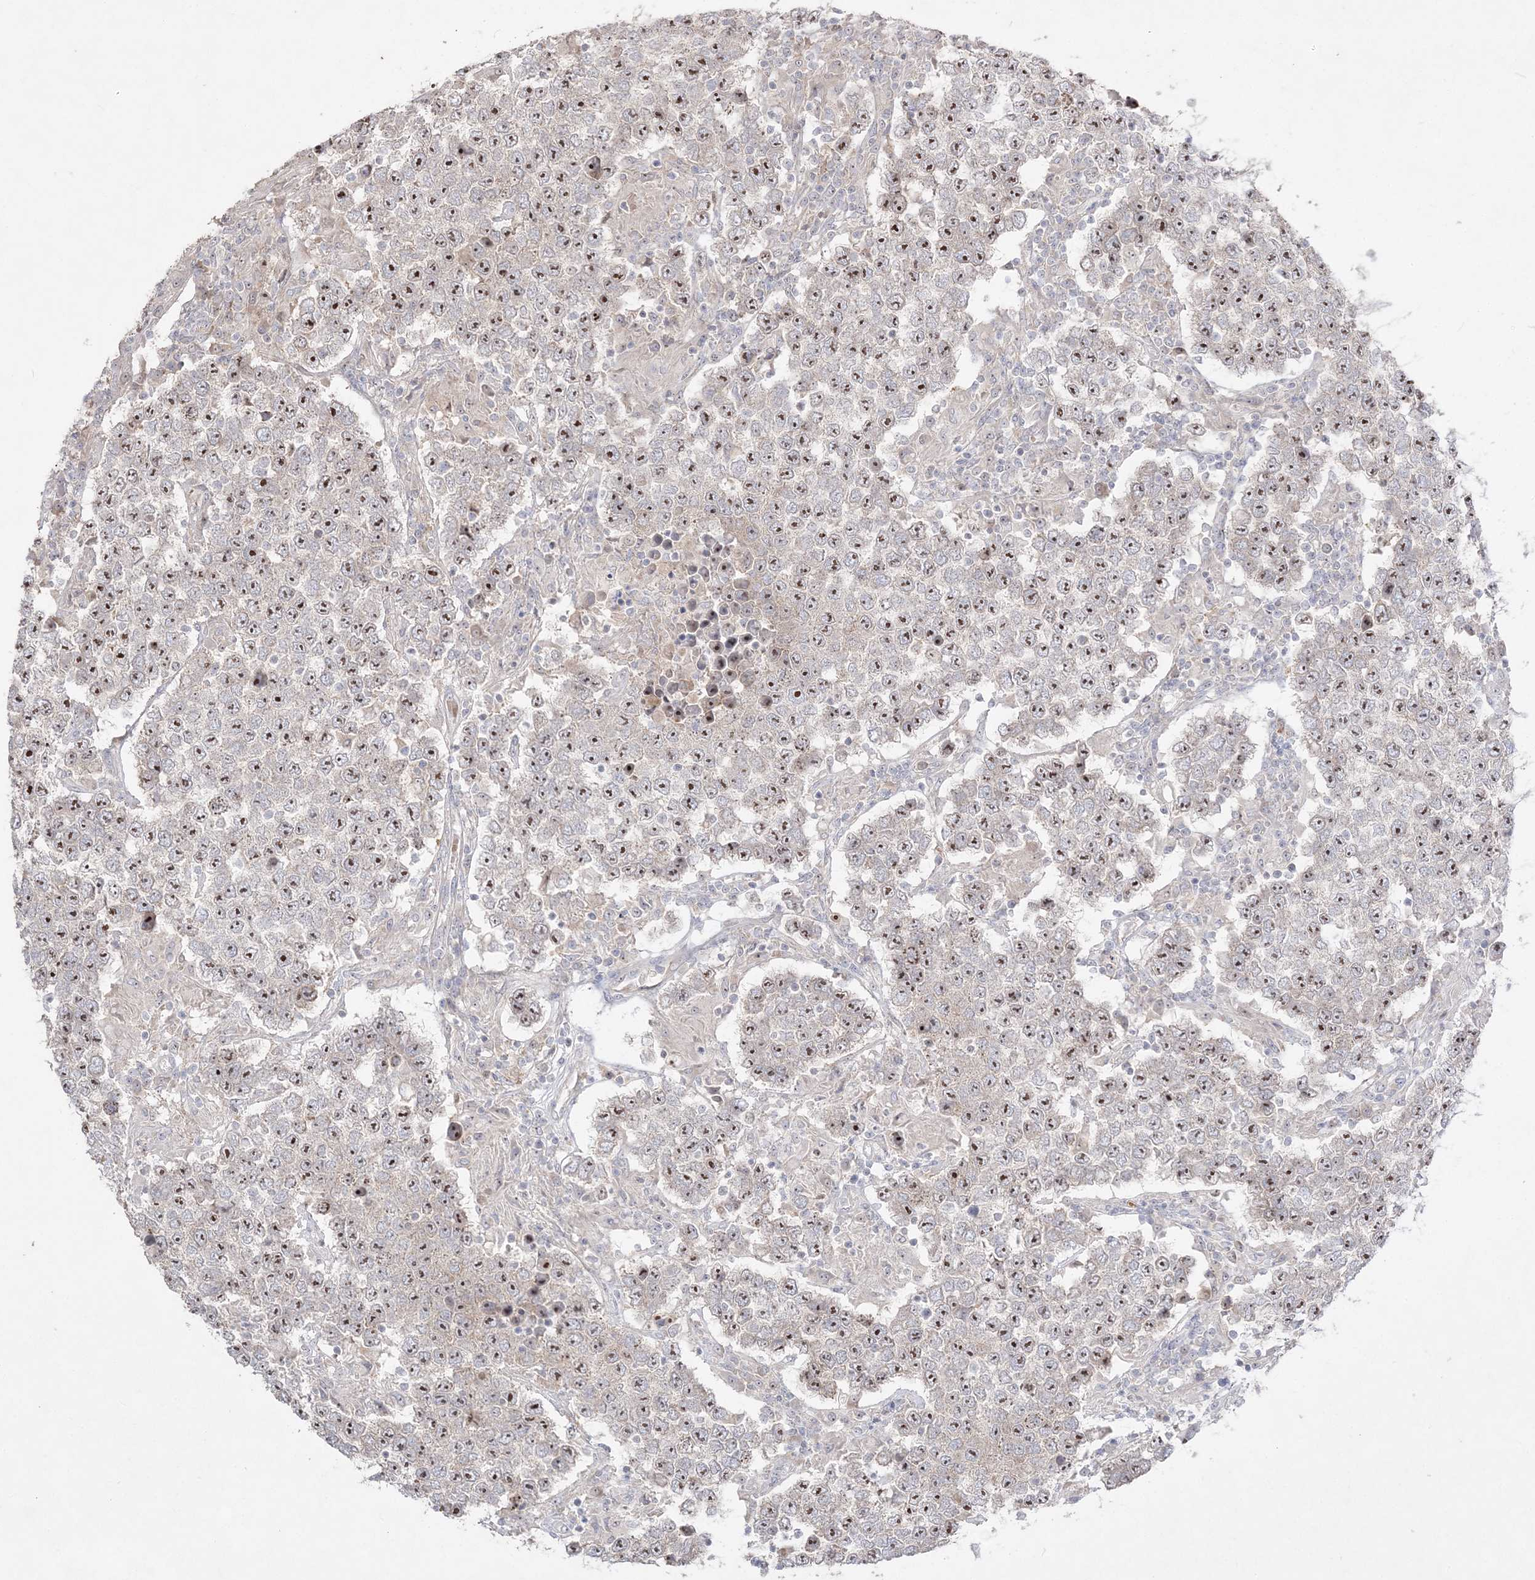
{"staining": {"intensity": "moderate", "quantity": ">75%", "location": "nuclear"}, "tissue": "testis cancer", "cell_type": "Tumor cells", "image_type": "cancer", "snomed": [{"axis": "morphology", "description": "Normal tissue, NOS"}, {"axis": "morphology", "description": "Urothelial carcinoma, High grade"}, {"axis": "morphology", "description": "Seminoma, NOS"}, {"axis": "morphology", "description": "Carcinoma, Embryonal, NOS"}, {"axis": "topography", "description": "Urinary bladder"}, {"axis": "topography", "description": "Testis"}], "caption": "A medium amount of moderate nuclear positivity is appreciated in approximately >75% of tumor cells in testis cancer (urothelial carcinoma (high-grade)) tissue.", "gene": "NOP16", "patient": {"sex": "male", "age": 41}}